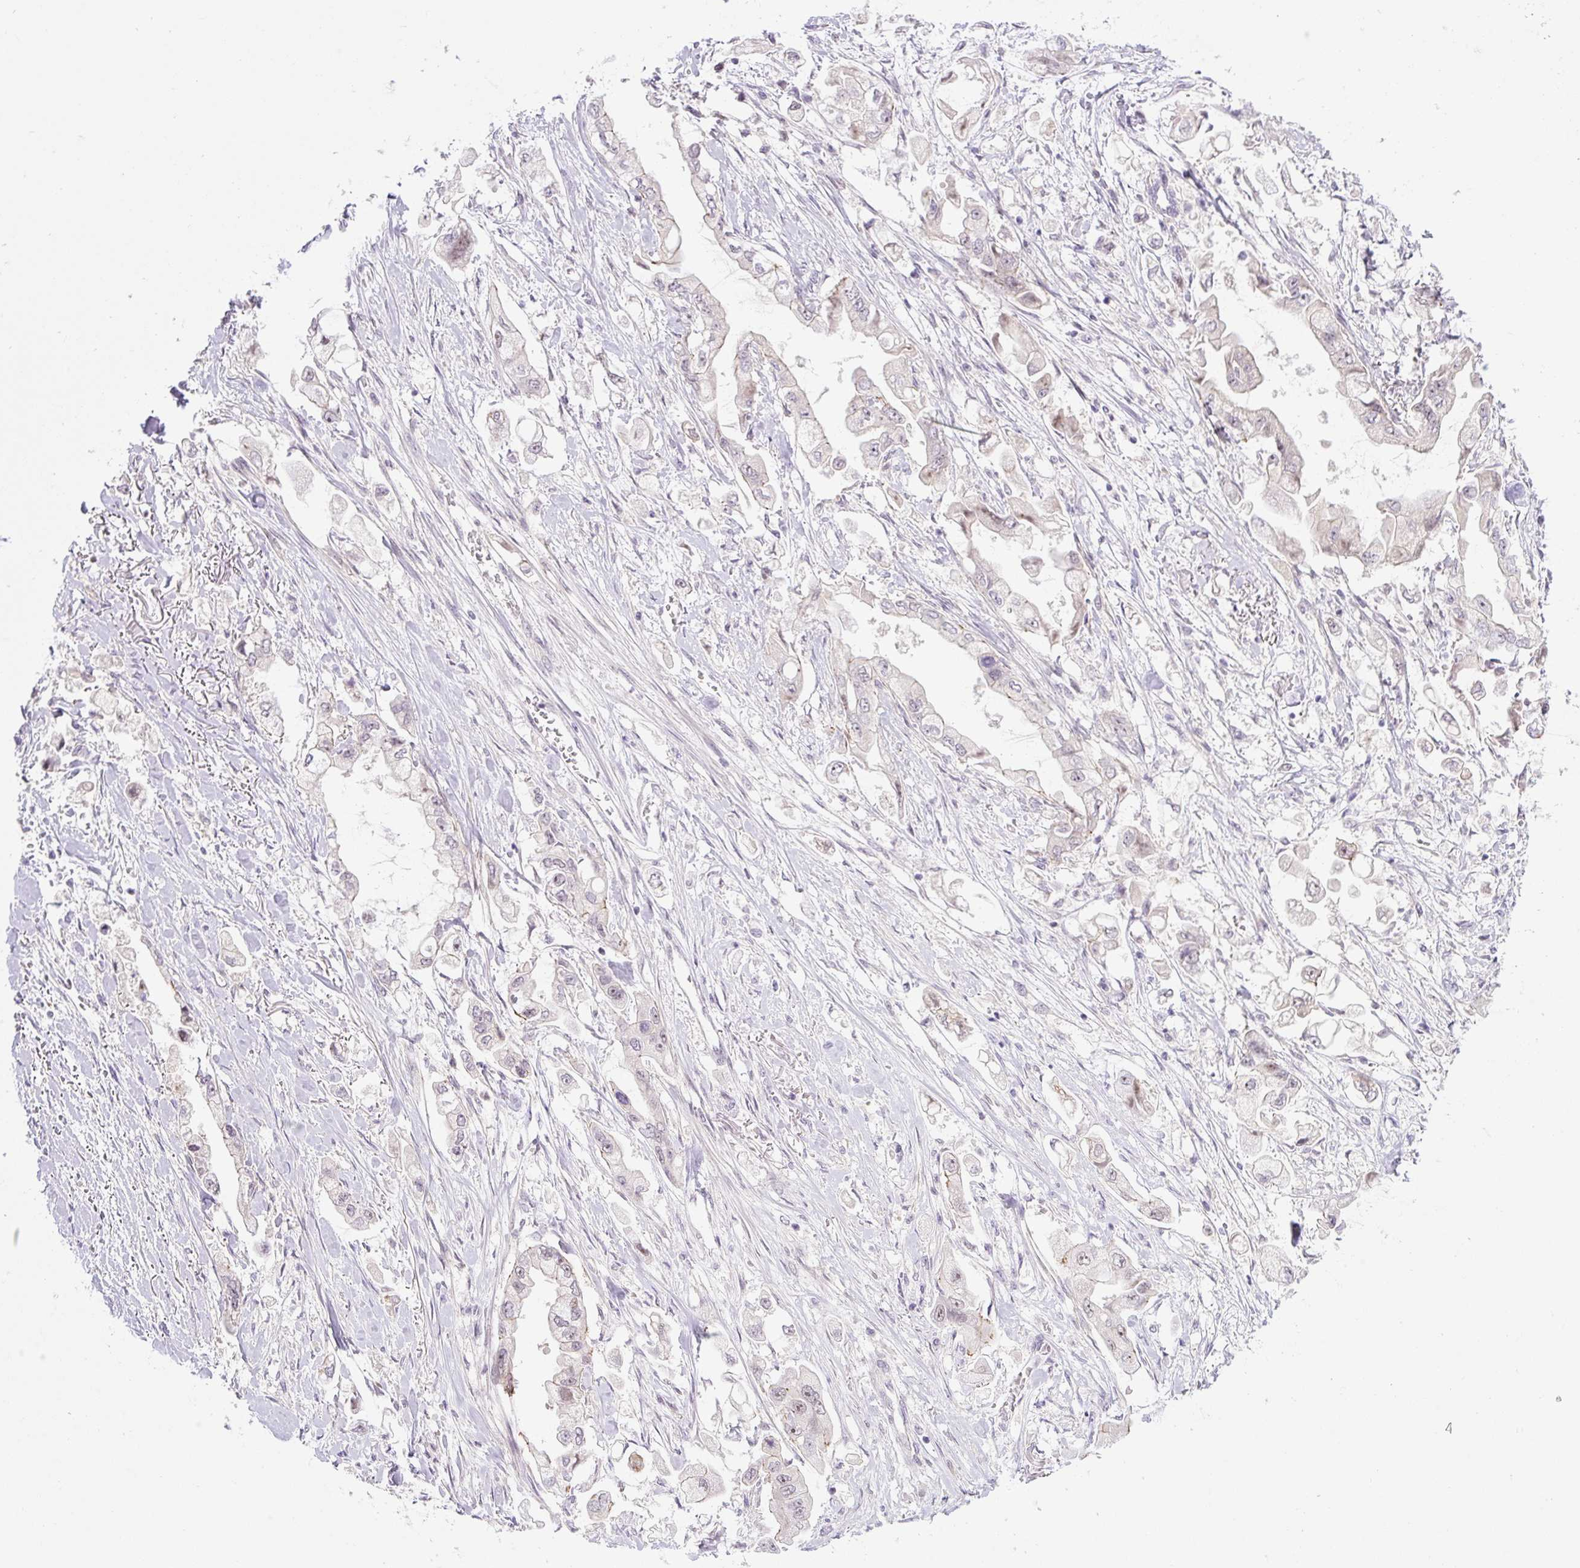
{"staining": {"intensity": "weak", "quantity": "<25%", "location": "nuclear"}, "tissue": "stomach cancer", "cell_type": "Tumor cells", "image_type": "cancer", "snomed": [{"axis": "morphology", "description": "Adenocarcinoma, NOS"}, {"axis": "topography", "description": "Stomach"}], "caption": "The immunohistochemistry (IHC) histopathology image has no significant positivity in tumor cells of stomach cancer tissue. Brightfield microscopy of immunohistochemistry stained with DAB (brown) and hematoxylin (blue), captured at high magnification.", "gene": "ICE1", "patient": {"sex": "male", "age": 62}}